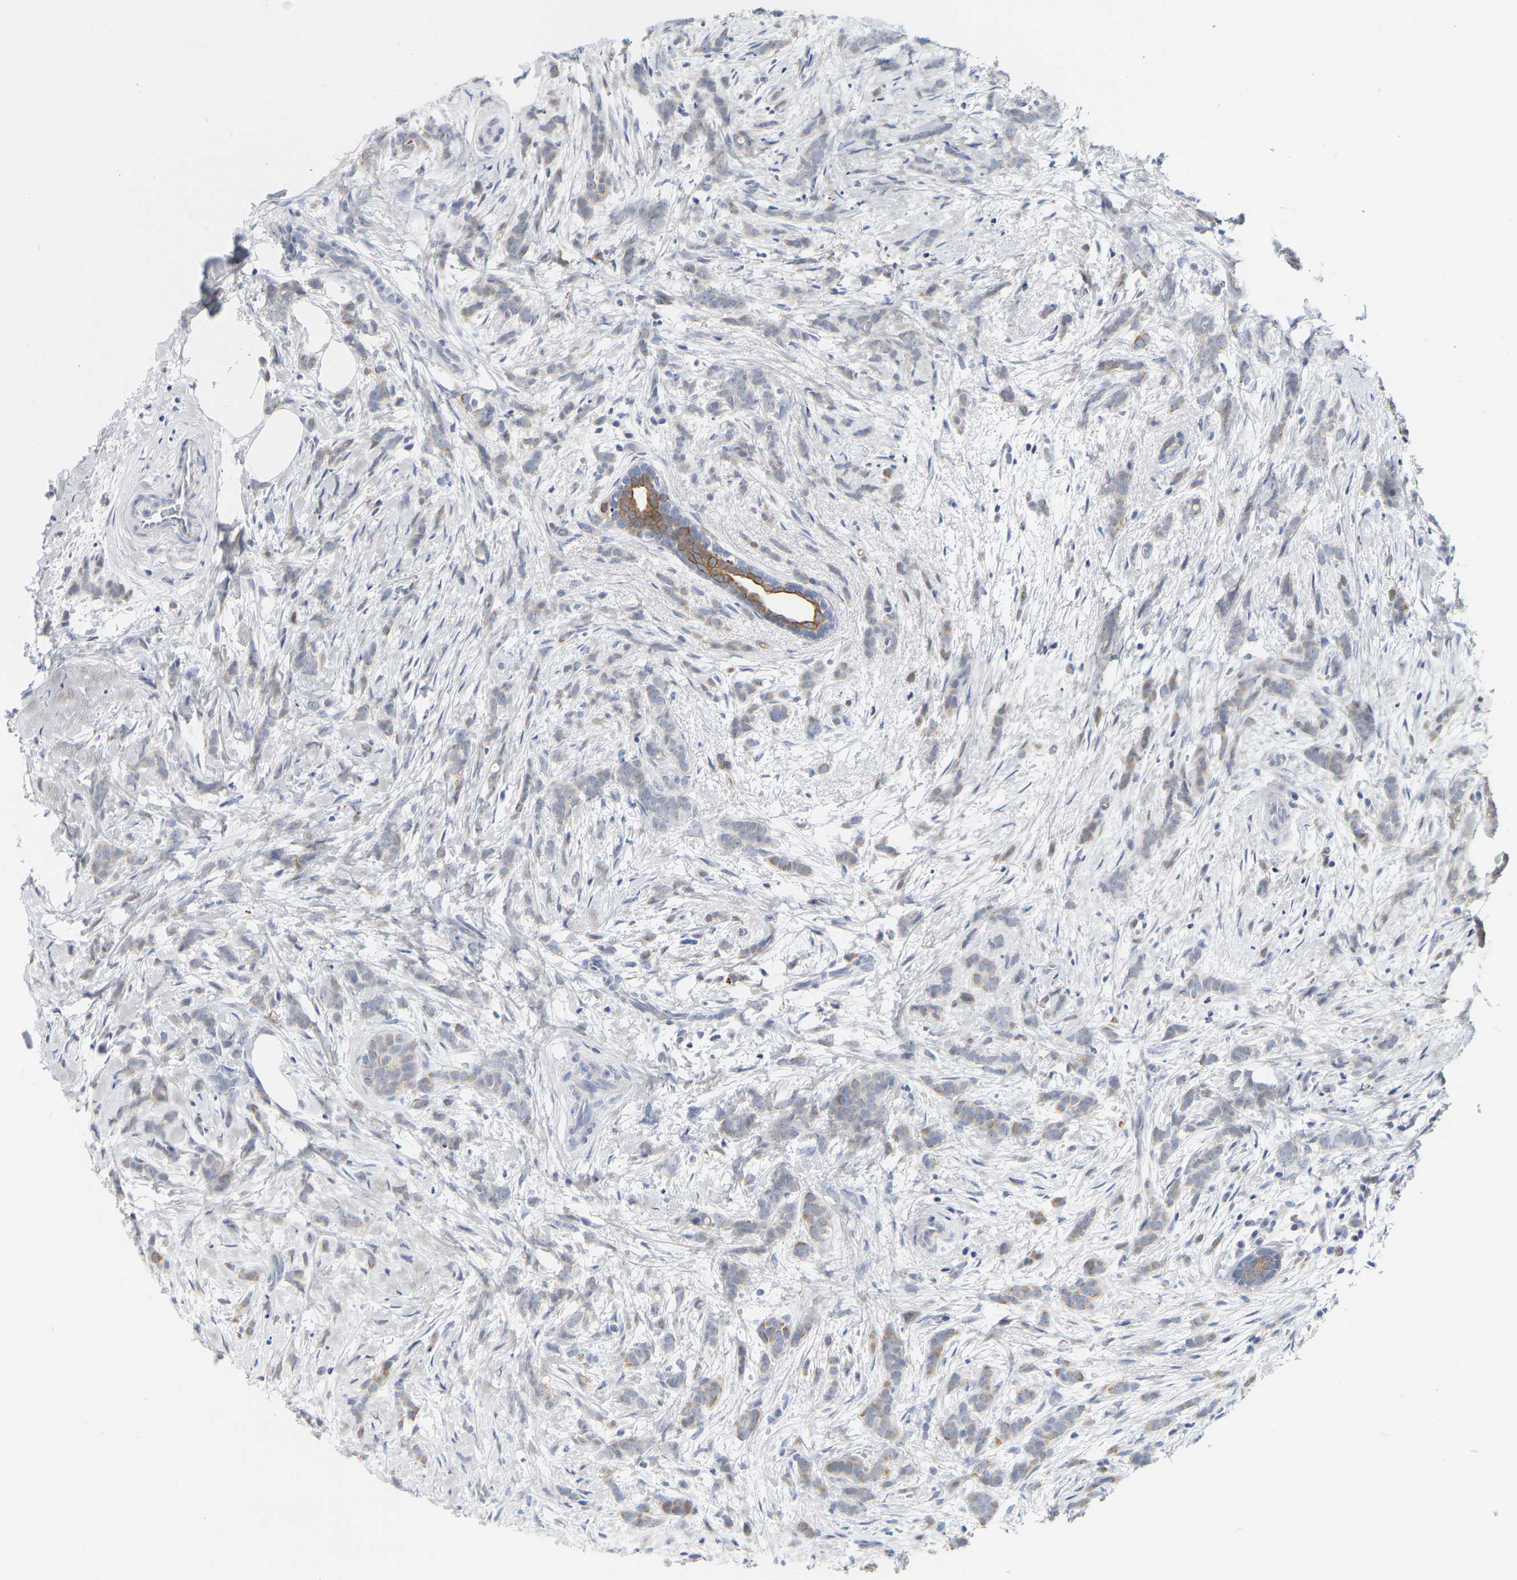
{"staining": {"intensity": "weak", "quantity": "25%-75%", "location": "cytoplasmic/membranous"}, "tissue": "breast cancer", "cell_type": "Tumor cells", "image_type": "cancer", "snomed": [{"axis": "morphology", "description": "Lobular carcinoma, in situ"}, {"axis": "morphology", "description": "Lobular carcinoma"}, {"axis": "topography", "description": "Breast"}], "caption": "Immunohistochemical staining of human breast lobular carcinoma displays weak cytoplasmic/membranous protein positivity in about 25%-75% of tumor cells.", "gene": "KRT76", "patient": {"sex": "female", "age": 41}}